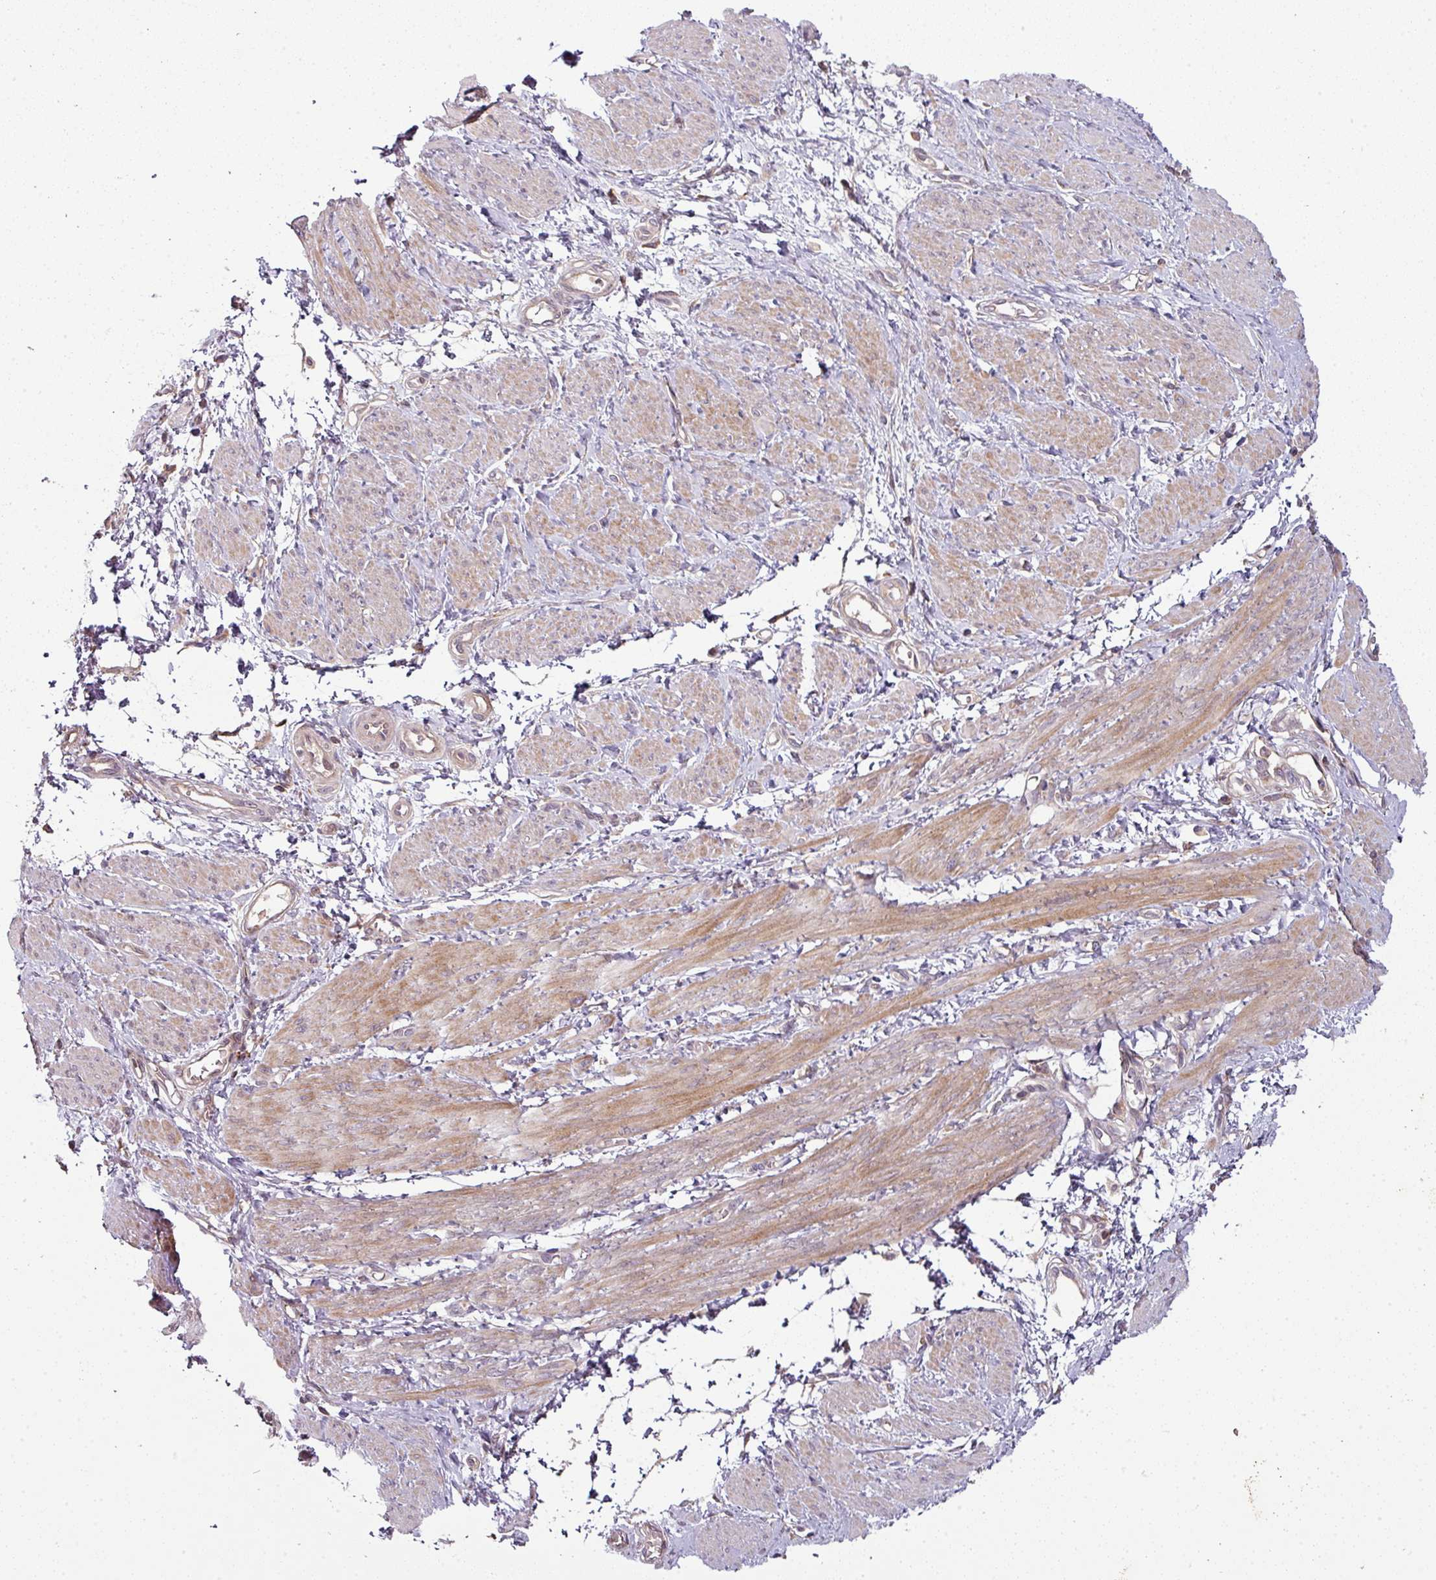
{"staining": {"intensity": "moderate", "quantity": ">75%", "location": "cytoplasmic/membranous"}, "tissue": "smooth muscle", "cell_type": "Smooth muscle cells", "image_type": "normal", "snomed": [{"axis": "morphology", "description": "Normal tissue, NOS"}, {"axis": "topography", "description": "Smooth muscle"}, {"axis": "topography", "description": "Uterus"}], "caption": "Protein expression analysis of benign human smooth muscle reveals moderate cytoplasmic/membranous expression in about >75% of smooth muscle cells.", "gene": "GSKIP", "patient": {"sex": "female", "age": 39}}